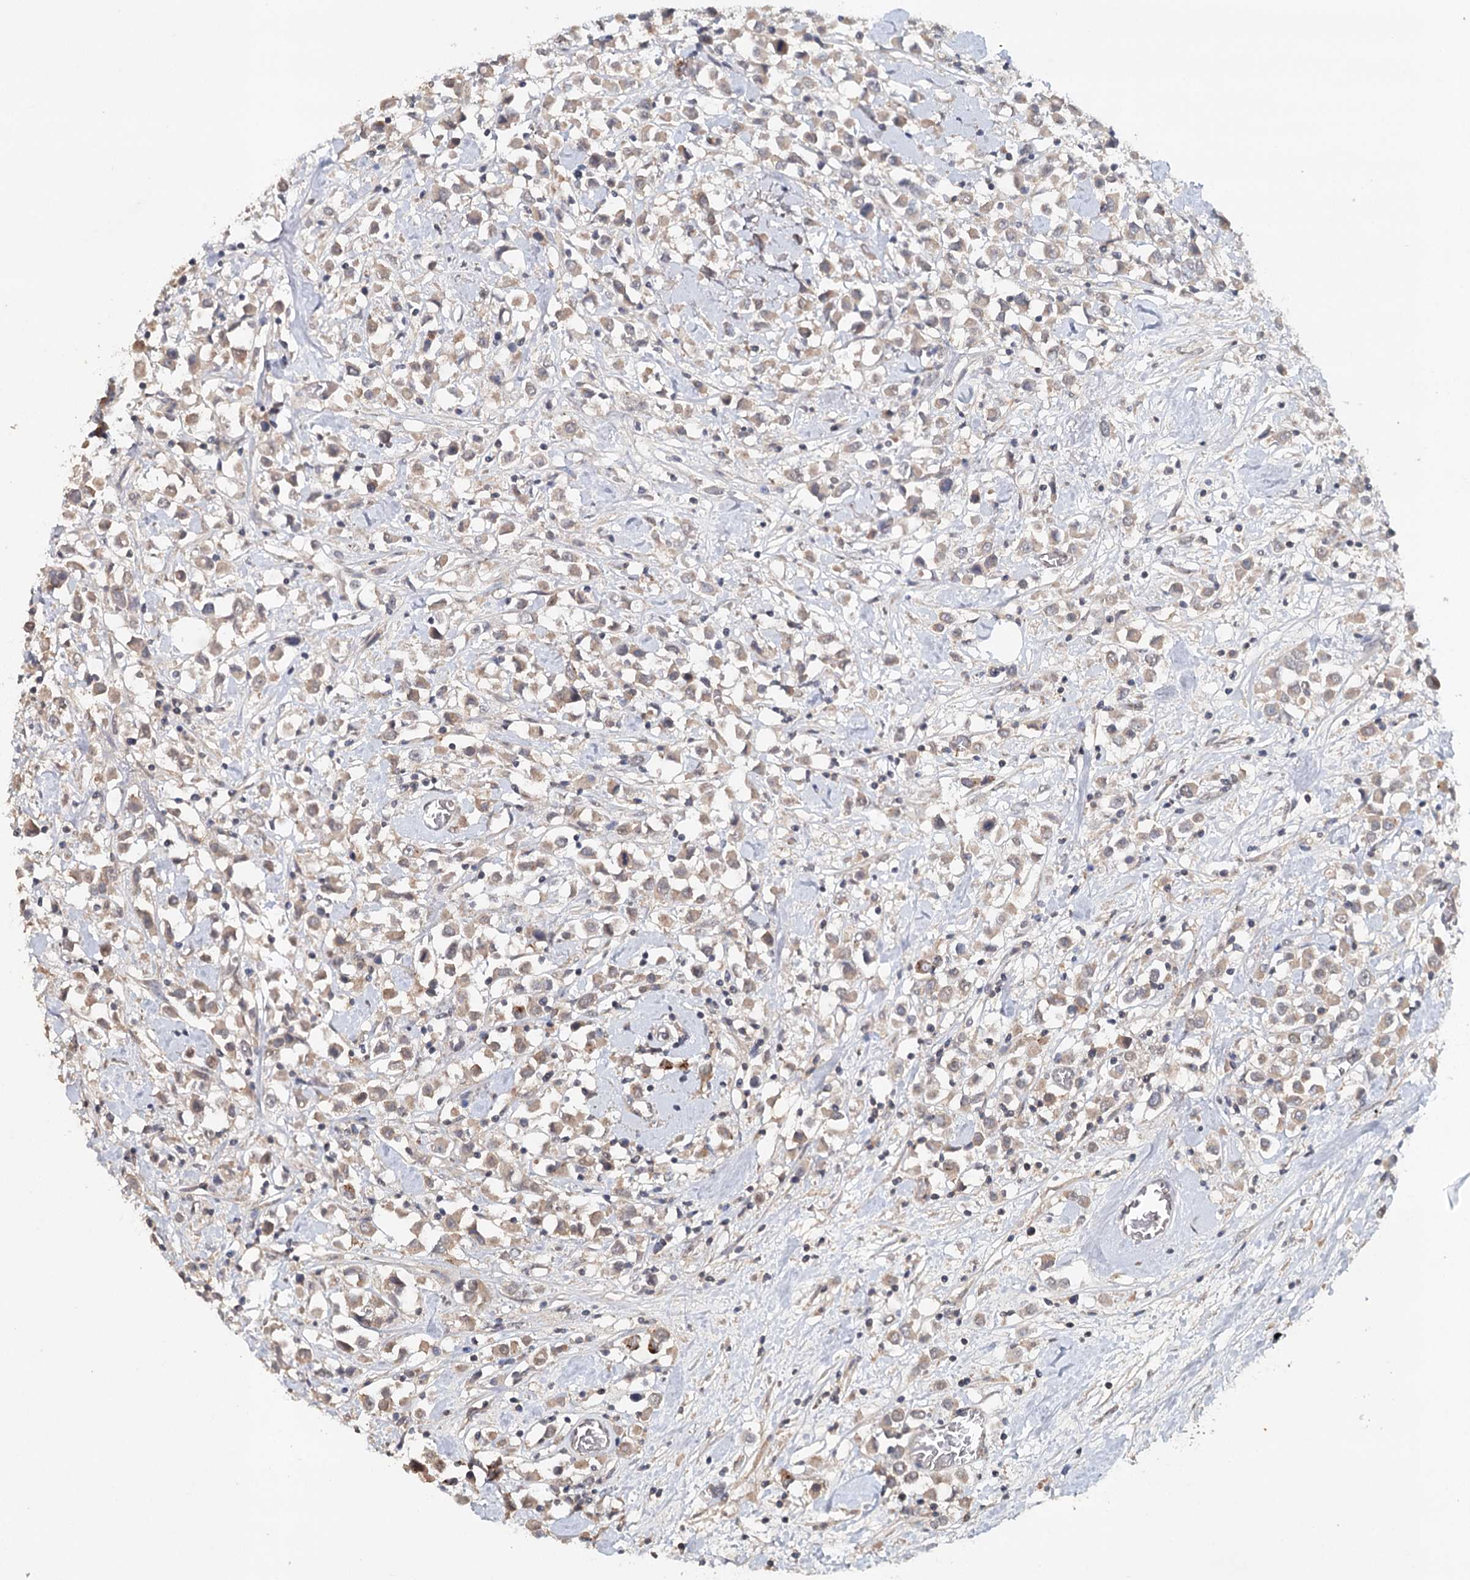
{"staining": {"intensity": "moderate", "quantity": ">75%", "location": "cytoplasmic/membranous"}, "tissue": "breast cancer", "cell_type": "Tumor cells", "image_type": "cancer", "snomed": [{"axis": "morphology", "description": "Duct carcinoma"}, {"axis": "topography", "description": "Breast"}], "caption": "Breast cancer was stained to show a protein in brown. There is medium levels of moderate cytoplasmic/membranous positivity in approximately >75% of tumor cells. The staining was performed using DAB (3,3'-diaminobenzidine), with brown indicating positive protein expression. Nuclei are stained blue with hematoxylin.", "gene": "SYNPO", "patient": {"sex": "female", "age": 61}}